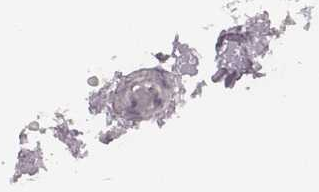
{"staining": {"intensity": "negative", "quantity": "none", "location": "none"}, "tissue": "colon", "cell_type": "Endothelial cells", "image_type": "normal", "snomed": [{"axis": "morphology", "description": "Normal tissue, NOS"}, {"axis": "topography", "description": "Colon"}], "caption": "Immunohistochemistry (IHC) histopathology image of normal colon stained for a protein (brown), which exhibits no expression in endothelial cells.", "gene": "RPGRIP1", "patient": {"sex": "female", "age": 84}}